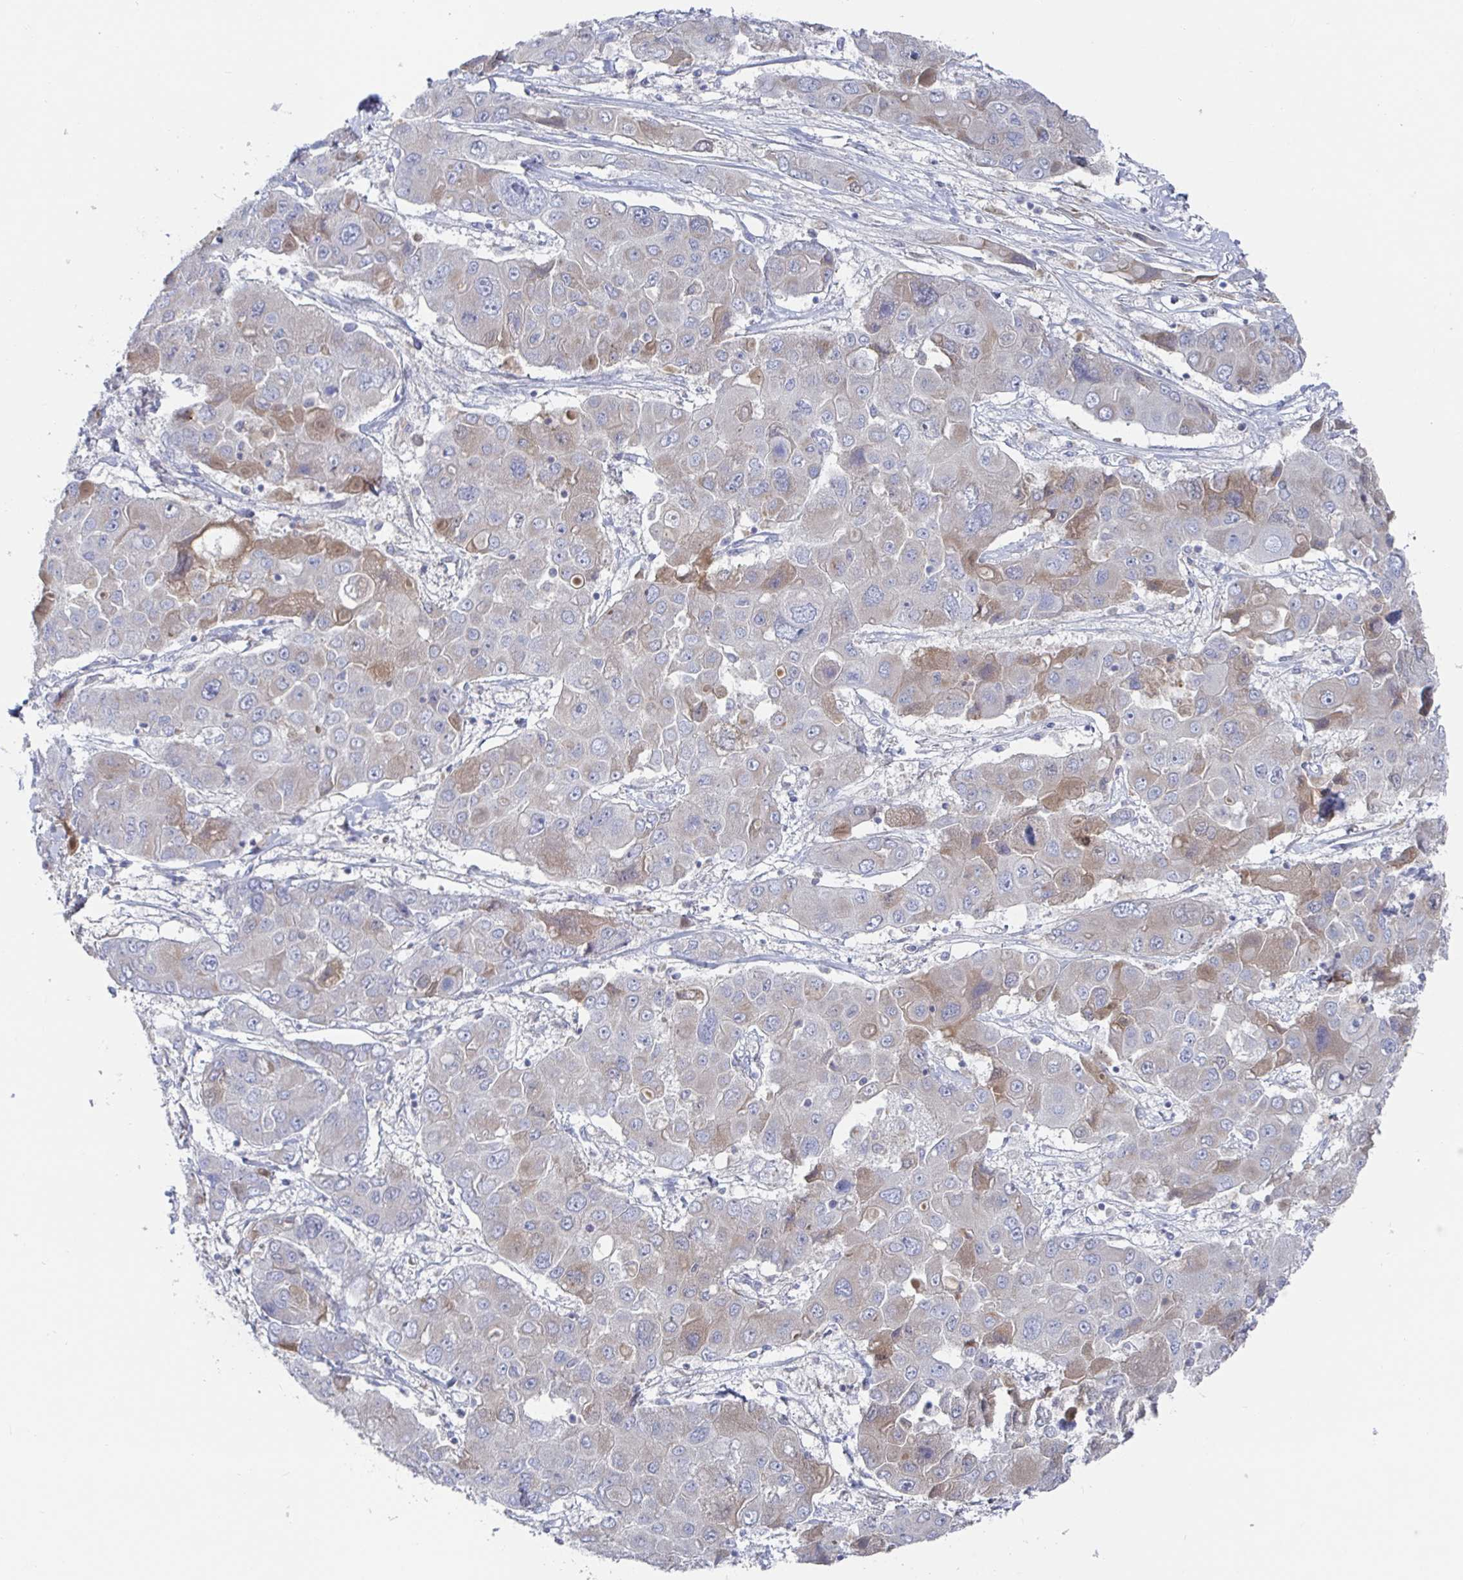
{"staining": {"intensity": "weak", "quantity": "<25%", "location": "cytoplasmic/membranous"}, "tissue": "liver cancer", "cell_type": "Tumor cells", "image_type": "cancer", "snomed": [{"axis": "morphology", "description": "Cholangiocarcinoma"}, {"axis": "topography", "description": "Liver"}], "caption": "A high-resolution micrograph shows immunohistochemistry (IHC) staining of liver cancer (cholangiocarcinoma), which exhibits no significant positivity in tumor cells. (DAB IHC visualized using brightfield microscopy, high magnification).", "gene": "GPR148", "patient": {"sex": "male", "age": 67}}